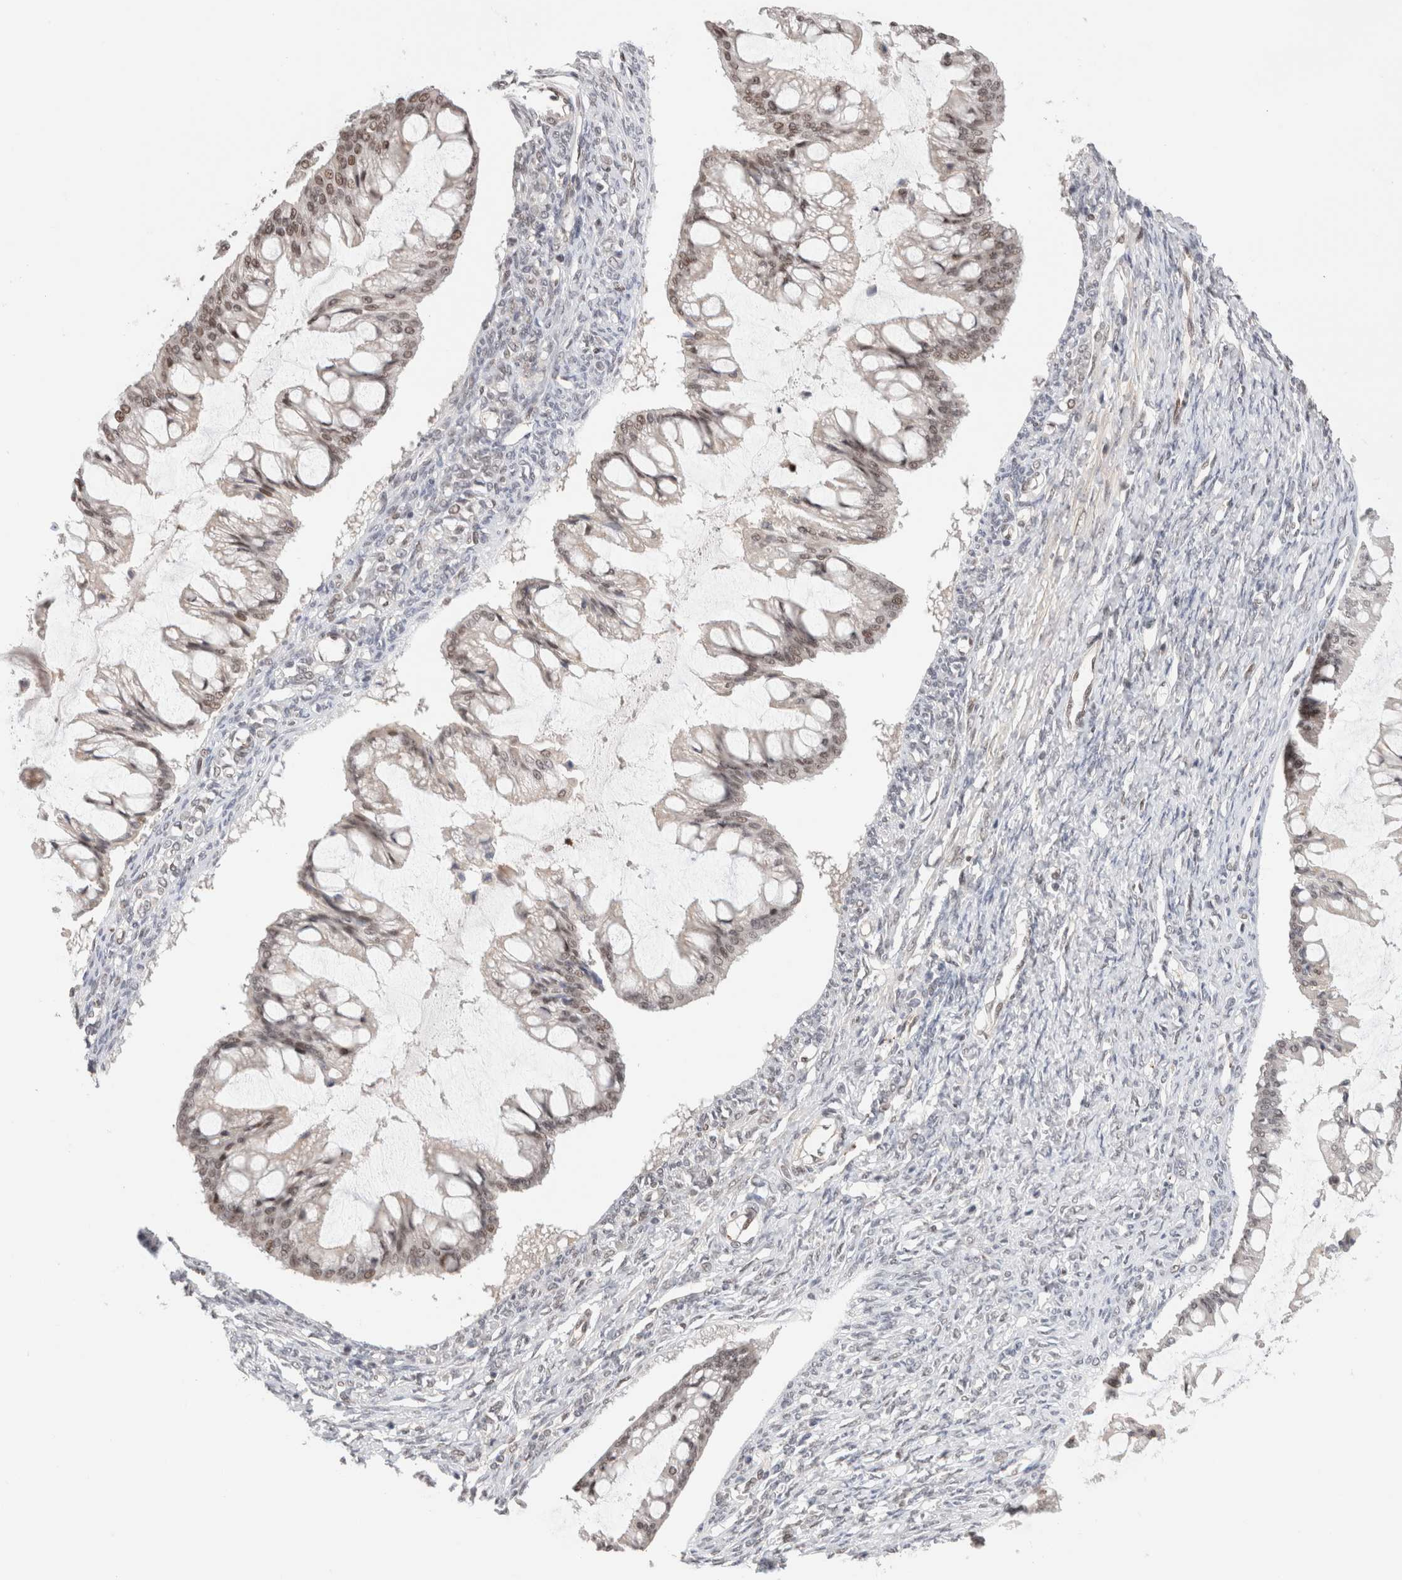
{"staining": {"intensity": "weak", "quantity": ">75%", "location": "nuclear"}, "tissue": "ovarian cancer", "cell_type": "Tumor cells", "image_type": "cancer", "snomed": [{"axis": "morphology", "description": "Cystadenocarcinoma, mucinous, NOS"}, {"axis": "topography", "description": "Ovary"}], "caption": "An image showing weak nuclear expression in approximately >75% of tumor cells in mucinous cystadenocarcinoma (ovarian), as visualized by brown immunohistochemical staining.", "gene": "GATAD2A", "patient": {"sex": "female", "age": 73}}